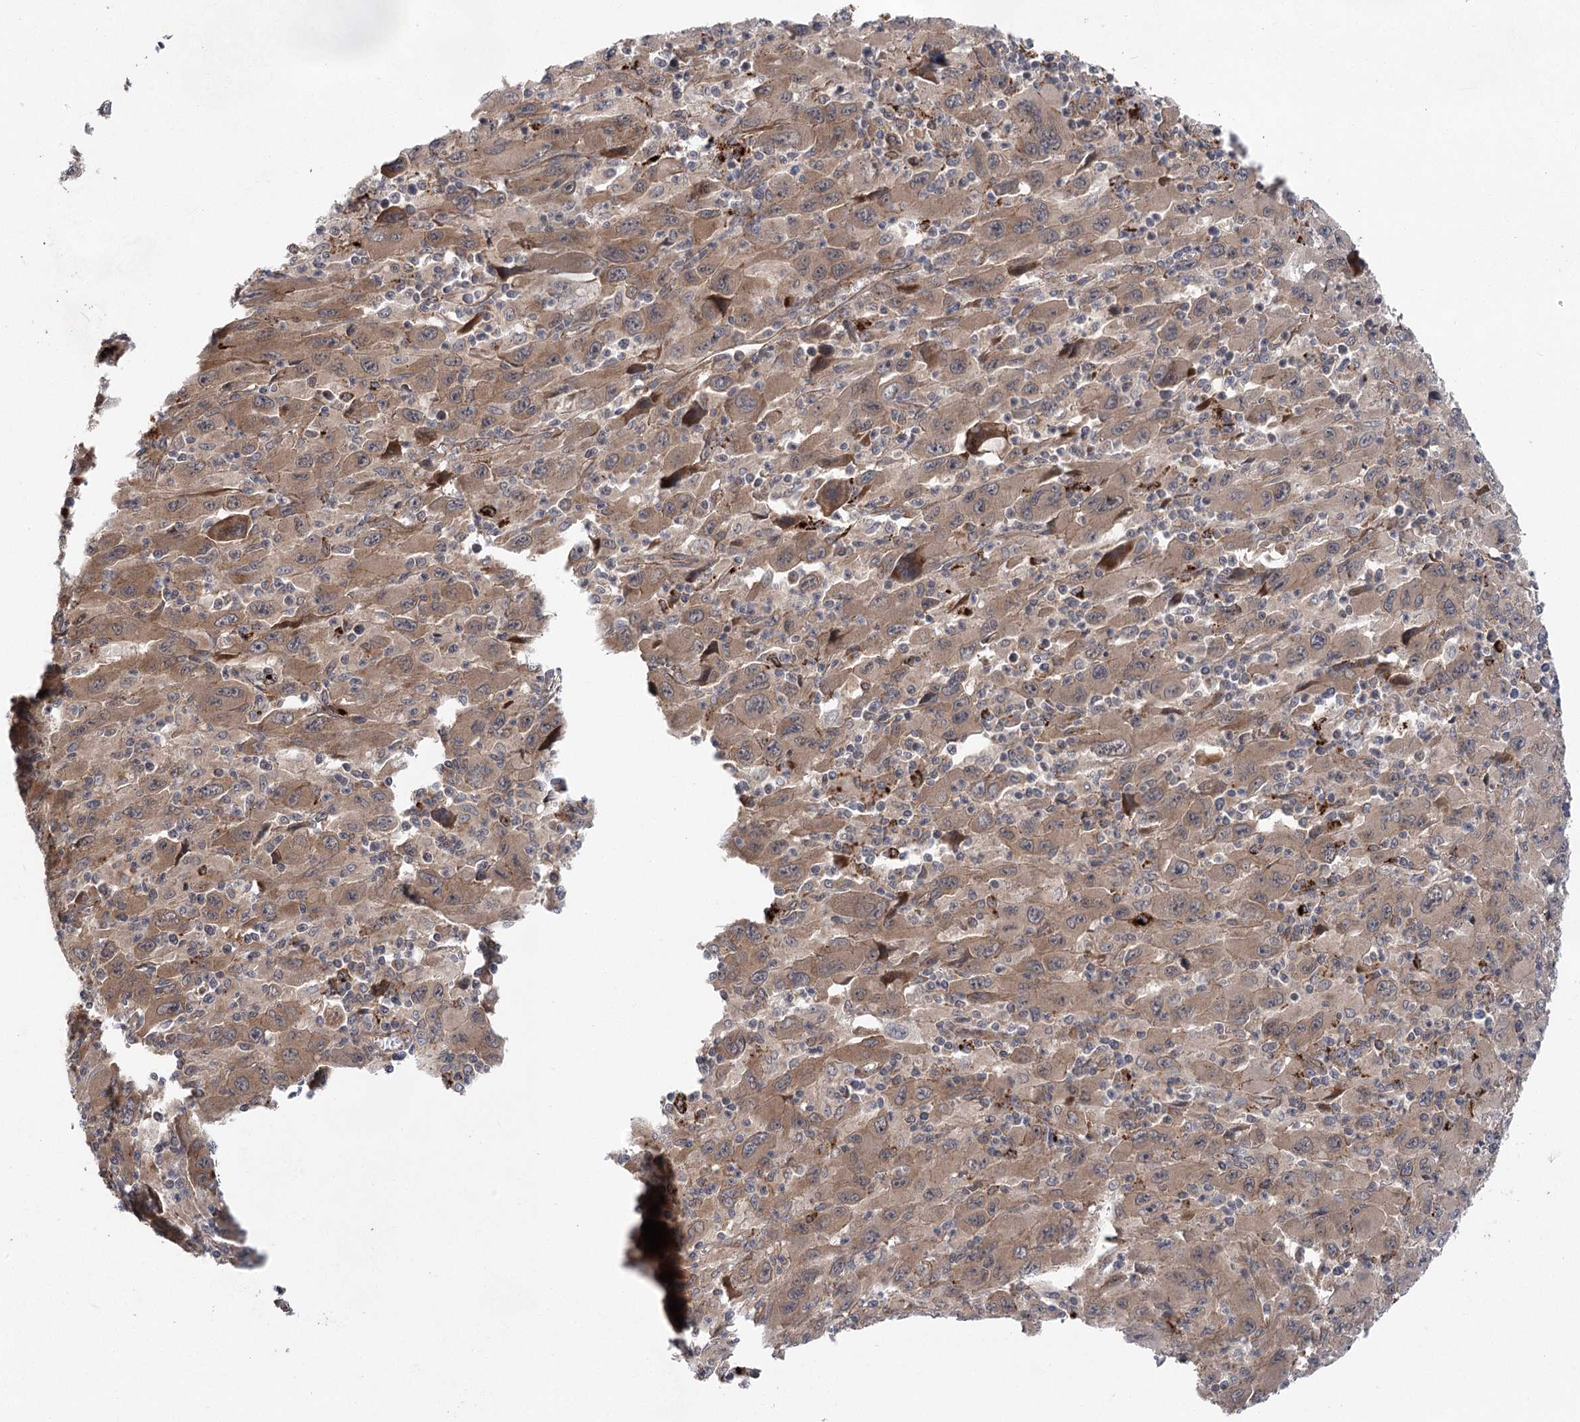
{"staining": {"intensity": "moderate", "quantity": ">75%", "location": "cytoplasmic/membranous"}, "tissue": "melanoma", "cell_type": "Tumor cells", "image_type": "cancer", "snomed": [{"axis": "morphology", "description": "Malignant melanoma, Metastatic site"}, {"axis": "topography", "description": "Skin"}], "caption": "Malignant melanoma (metastatic site) stained with a brown dye exhibits moderate cytoplasmic/membranous positive expression in about >75% of tumor cells.", "gene": "METTL24", "patient": {"sex": "female", "age": 56}}